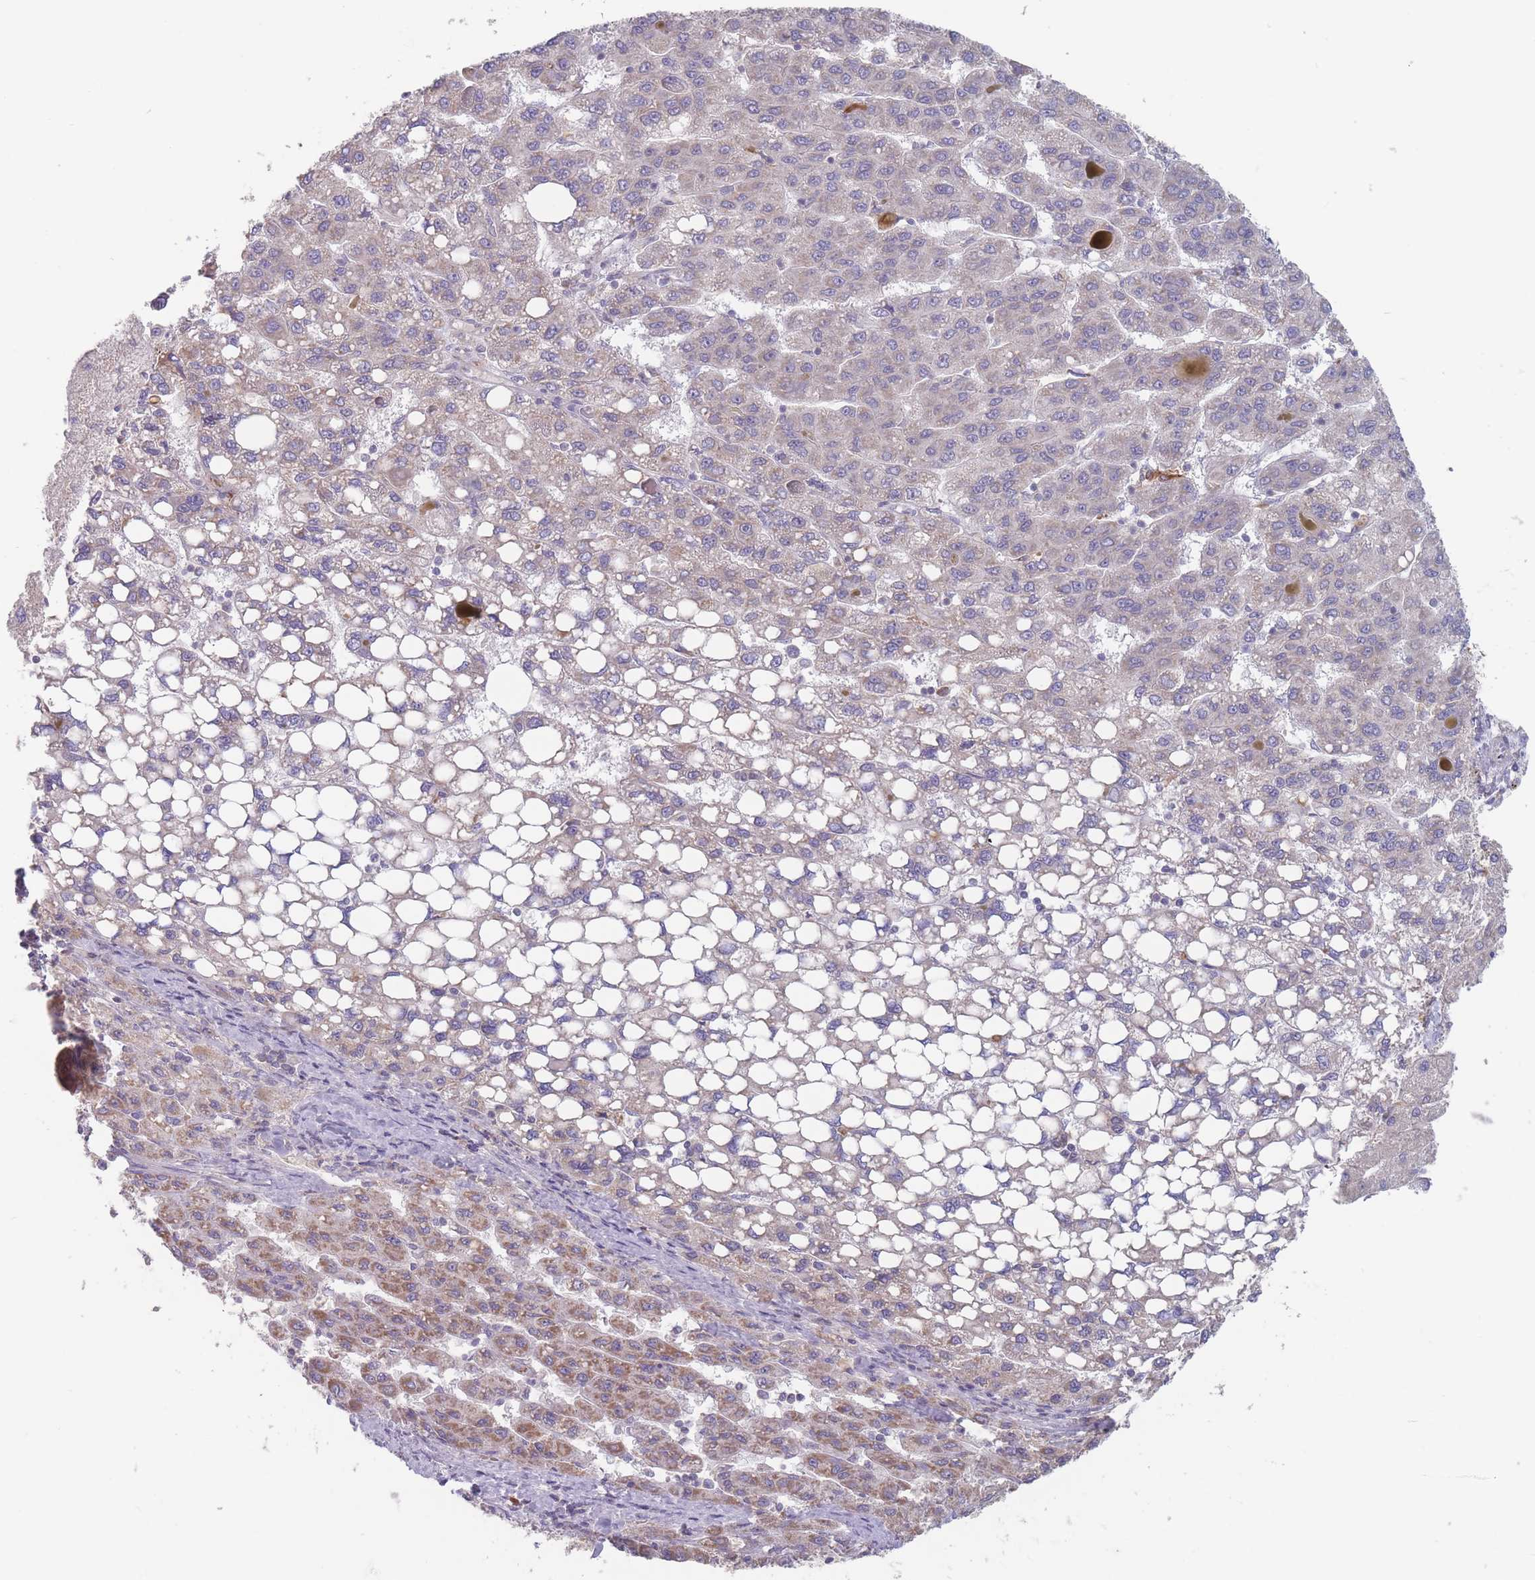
{"staining": {"intensity": "moderate", "quantity": "25%-75%", "location": "cytoplasmic/membranous"}, "tissue": "liver cancer", "cell_type": "Tumor cells", "image_type": "cancer", "snomed": [{"axis": "morphology", "description": "Carcinoma, Hepatocellular, NOS"}, {"axis": "topography", "description": "Liver"}], "caption": "The immunohistochemical stain highlights moderate cytoplasmic/membranous expression in tumor cells of liver hepatocellular carcinoma tissue.", "gene": "PEX7", "patient": {"sex": "female", "age": 82}}